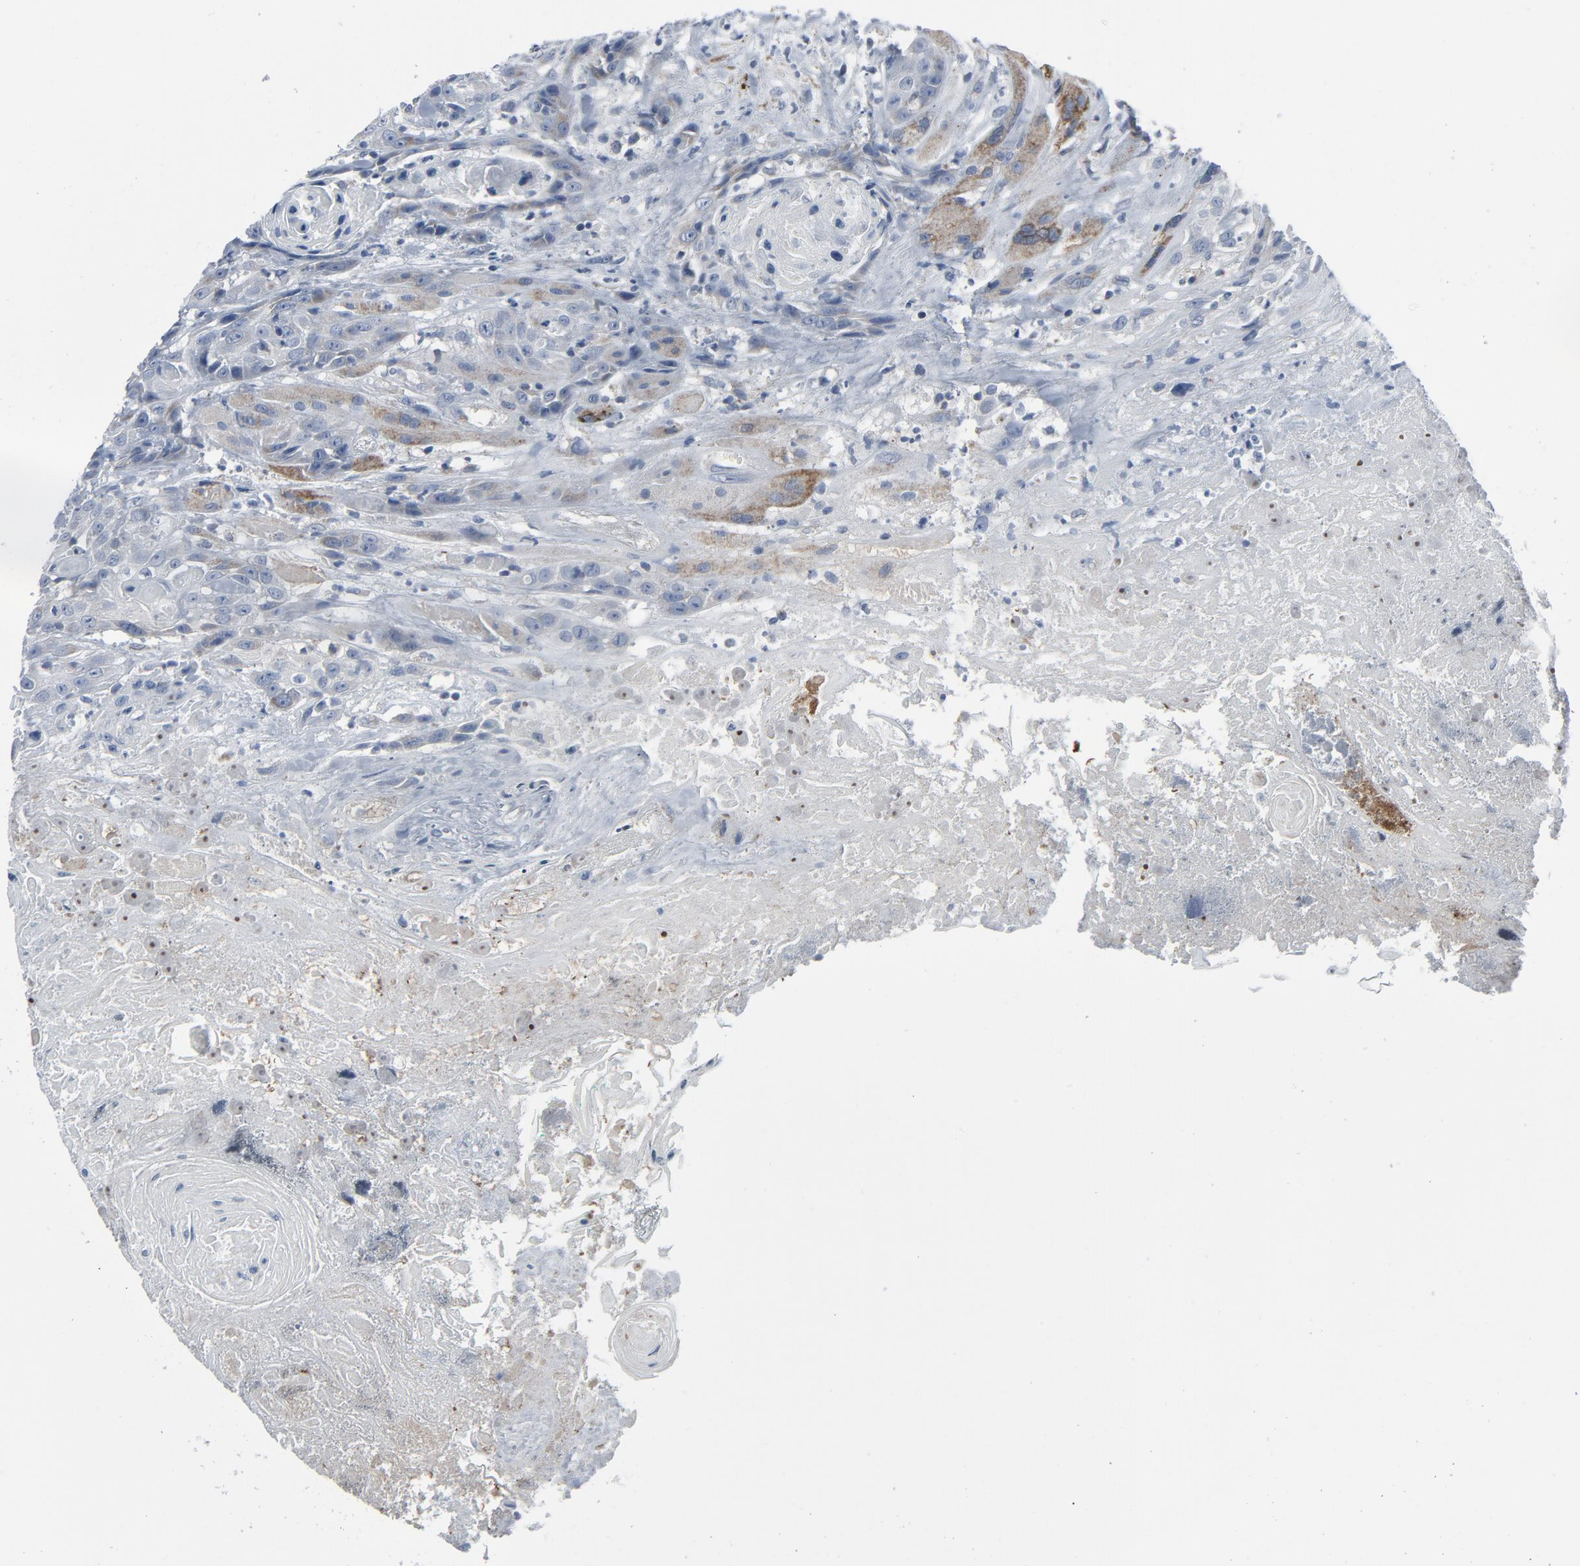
{"staining": {"intensity": "weak", "quantity": "<25%", "location": "cytoplasmic/membranous"}, "tissue": "head and neck cancer", "cell_type": "Tumor cells", "image_type": "cancer", "snomed": [{"axis": "morphology", "description": "Squamous cell carcinoma, NOS"}, {"axis": "topography", "description": "Head-Neck"}], "caption": "Head and neck cancer (squamous cell carcinoma) was stained to show a protein in brown. There is no significant expression in tumor cells. (DAB IHC with hematoxylin counter stain).", "gene": "GPX2", "patient": {"sex": "female", "age": 84}}